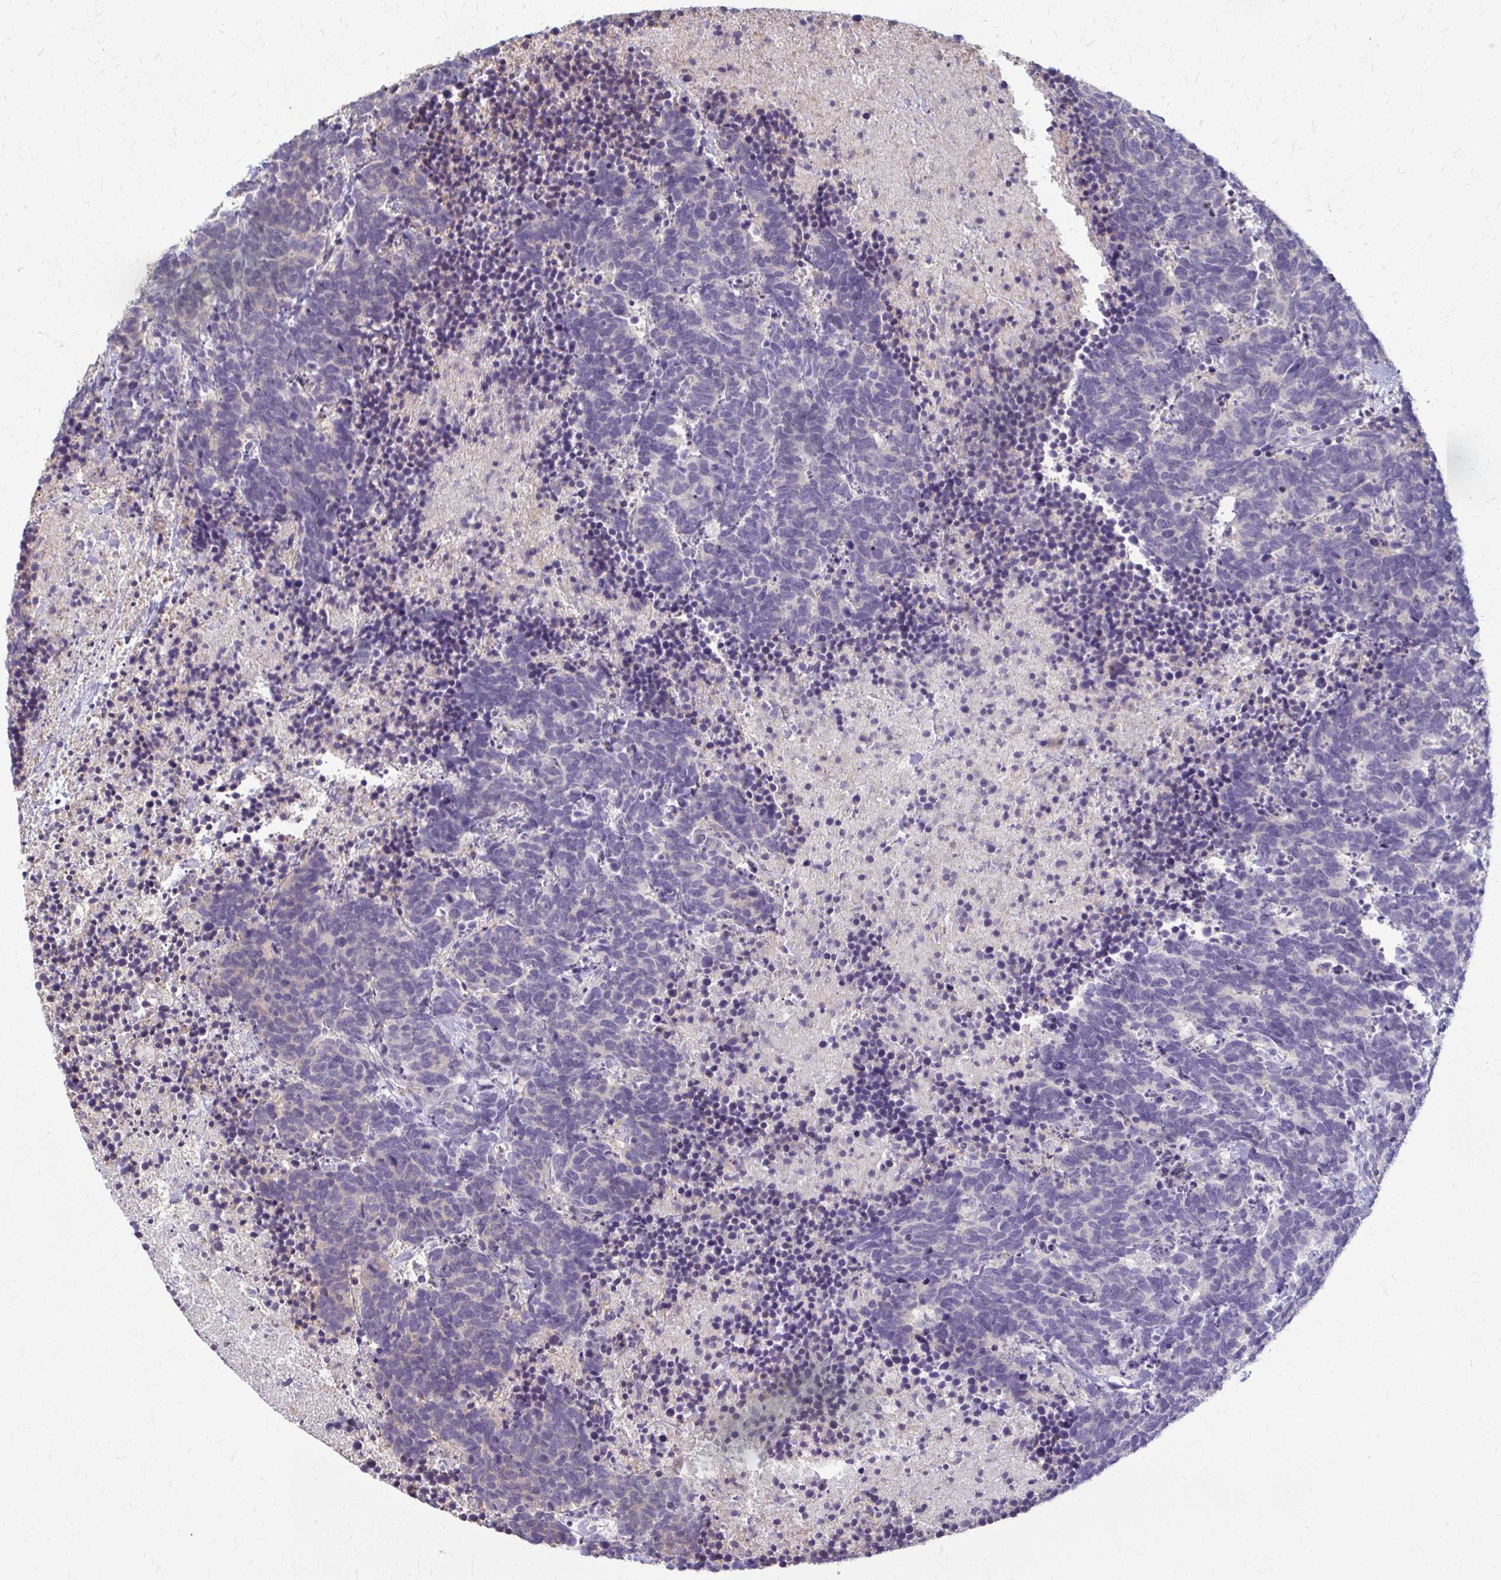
{"staining": {"intensity": "negative", "quantity": "none", "location": "none"}, "tissue": "carcinoid", "cell_type": "Tumor cells", "image_type": "cancer", "snomed": [{"axis": "morphology", "description": "Carcinoma, NOS"}, {"axis": "morphology", "description": "Carcinoid, malignant, NOS"}, {"axis": "topography", "description": "Prostate"}], "caption": "IHC micrograph of neoplastic tissue: human carcinoid stained with DAB shows no significant protein positivity in tumor cells.", "gene": "ZNF34", "patient": {"sex": "male", "age": 57}}